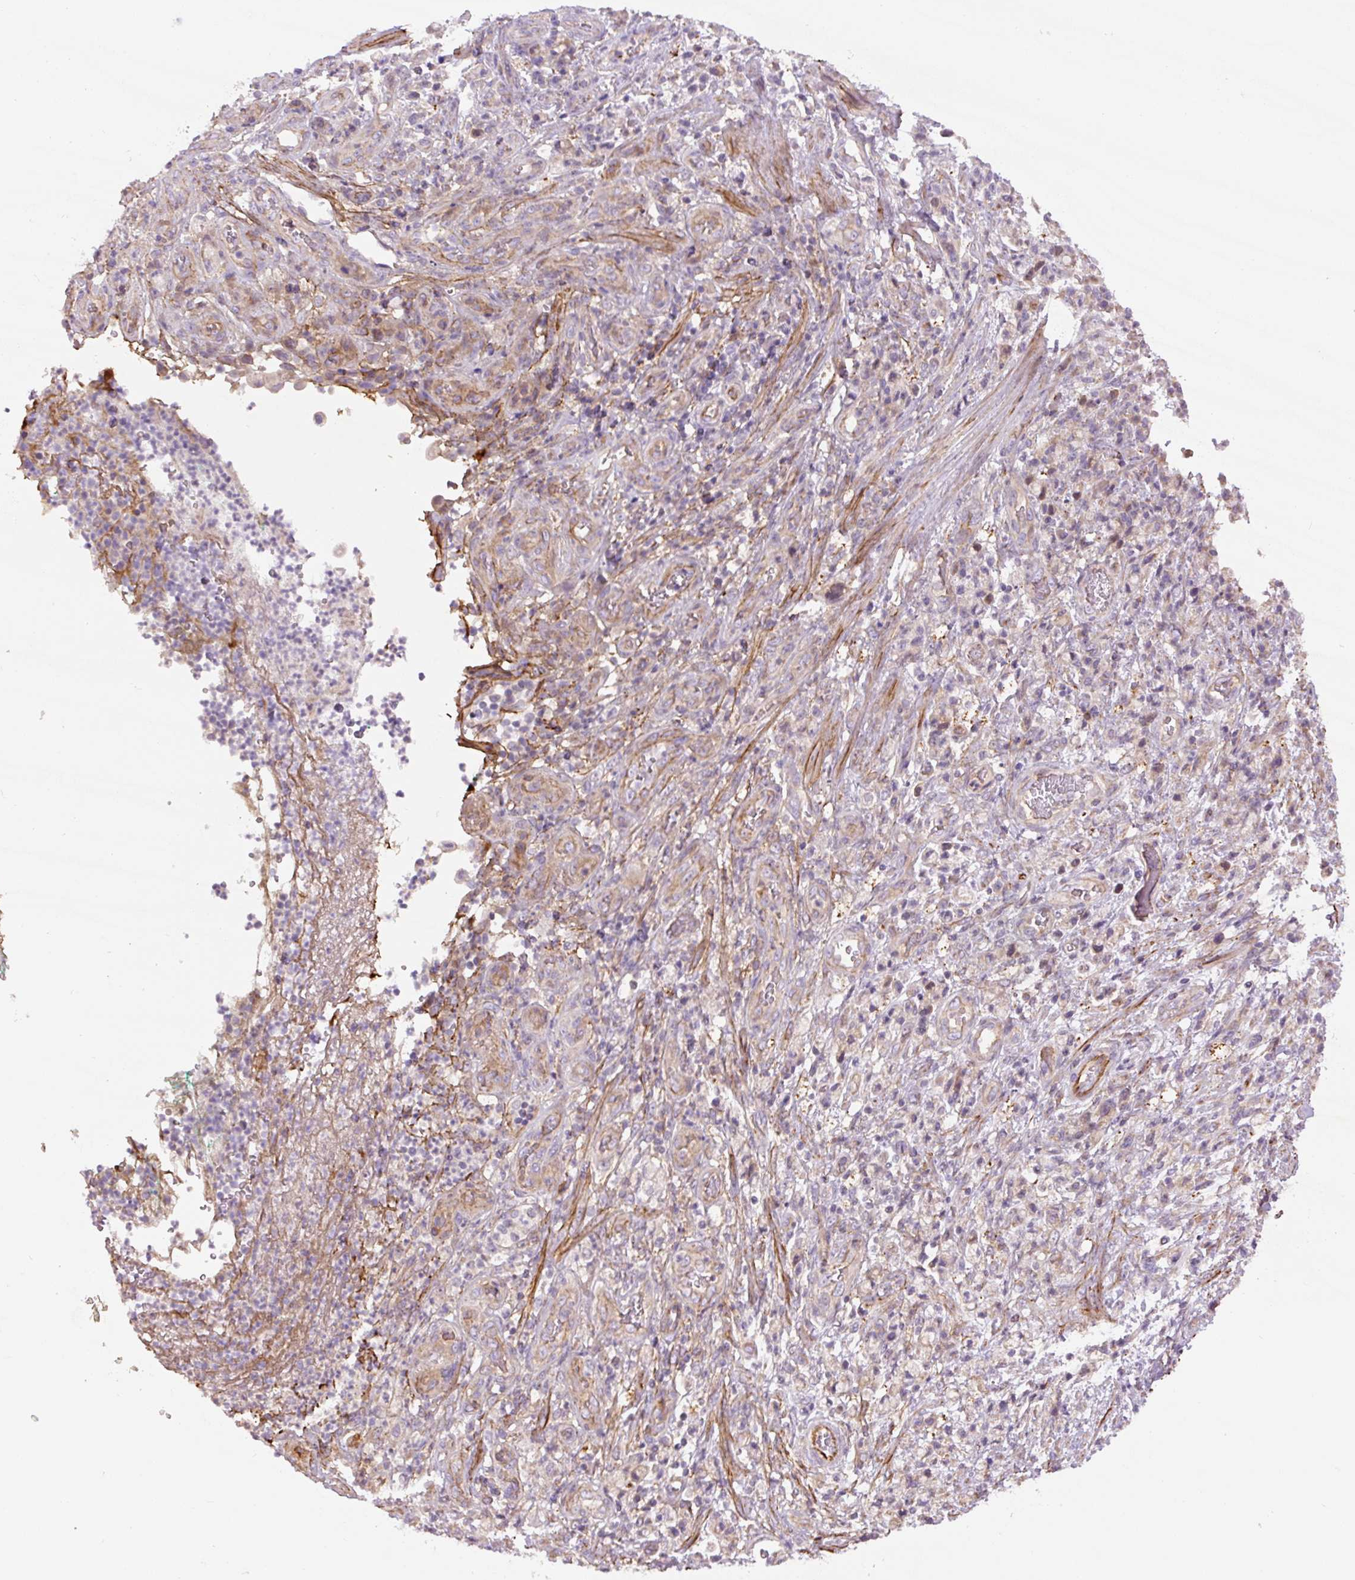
{"staining": {"intensity": "moderate", "quantity": "<25%", "location": "cytoplasmic/membranous"}, "tissue": "stomach cancer", "cell_type": "Tumor cells", "image_type": "cancer", "snomed": [{"axis": "morphology", "description": "Adenocarcinoma, NOS"}, {"axis": "topography", "description": "Stomach"}], "caption": "Immunohistochemical staining of stomach cancer (adenocarcinoma) displays low levels of moderate cytoplasmic/membranous protein positivity in approximately <25% of tumor cells. The staining was performed using DAB to visualize the protein expression in brown, while the nuclei were stained in blue with hematoxylin (Magnification: 20x).", "gene": "CCNI2", "patient": {"sex": "male", "age": 77}}